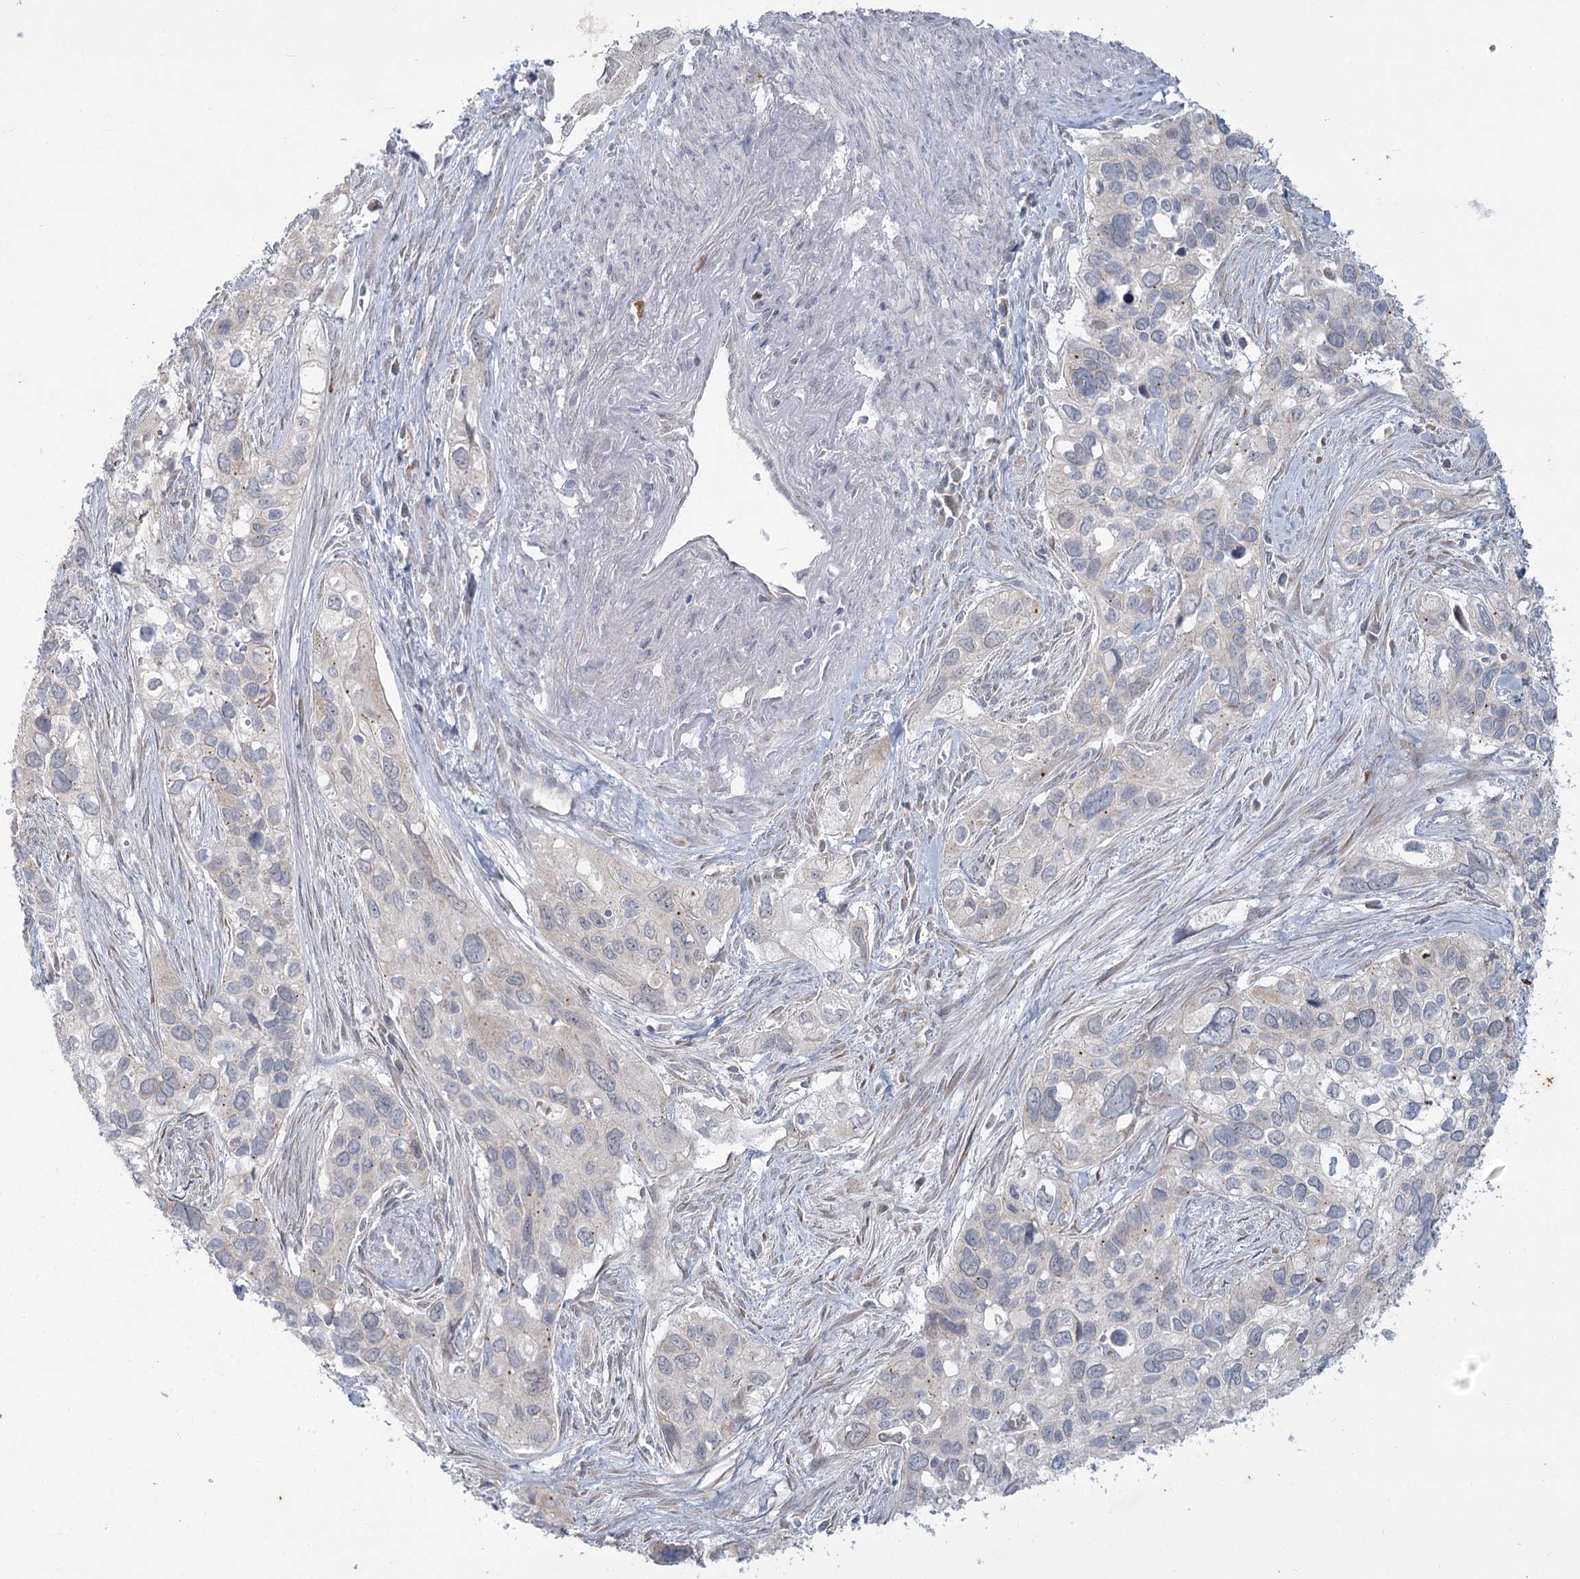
{"staining": {"intensity": "negative", "quantity": "none", "location": "none"}, "tissue": "cervical cancer", "cell_type": "Tumor cells", "image_type": "cancer", "snomed": [{"axis": "morphology", "description": "Squamous cell carcinoma, NOS"}, {"axis": "topography", "description": "Cervix"}], "caption": "This photomicrograph is of cervical cancer stained with immunohistochemistry to label a protein in brown with the nuclei are counter-stained blue. There is no positivity in tumor cells.", "gene": "PLA2G12A", "patient": {"sex": "female", "age": 55}}